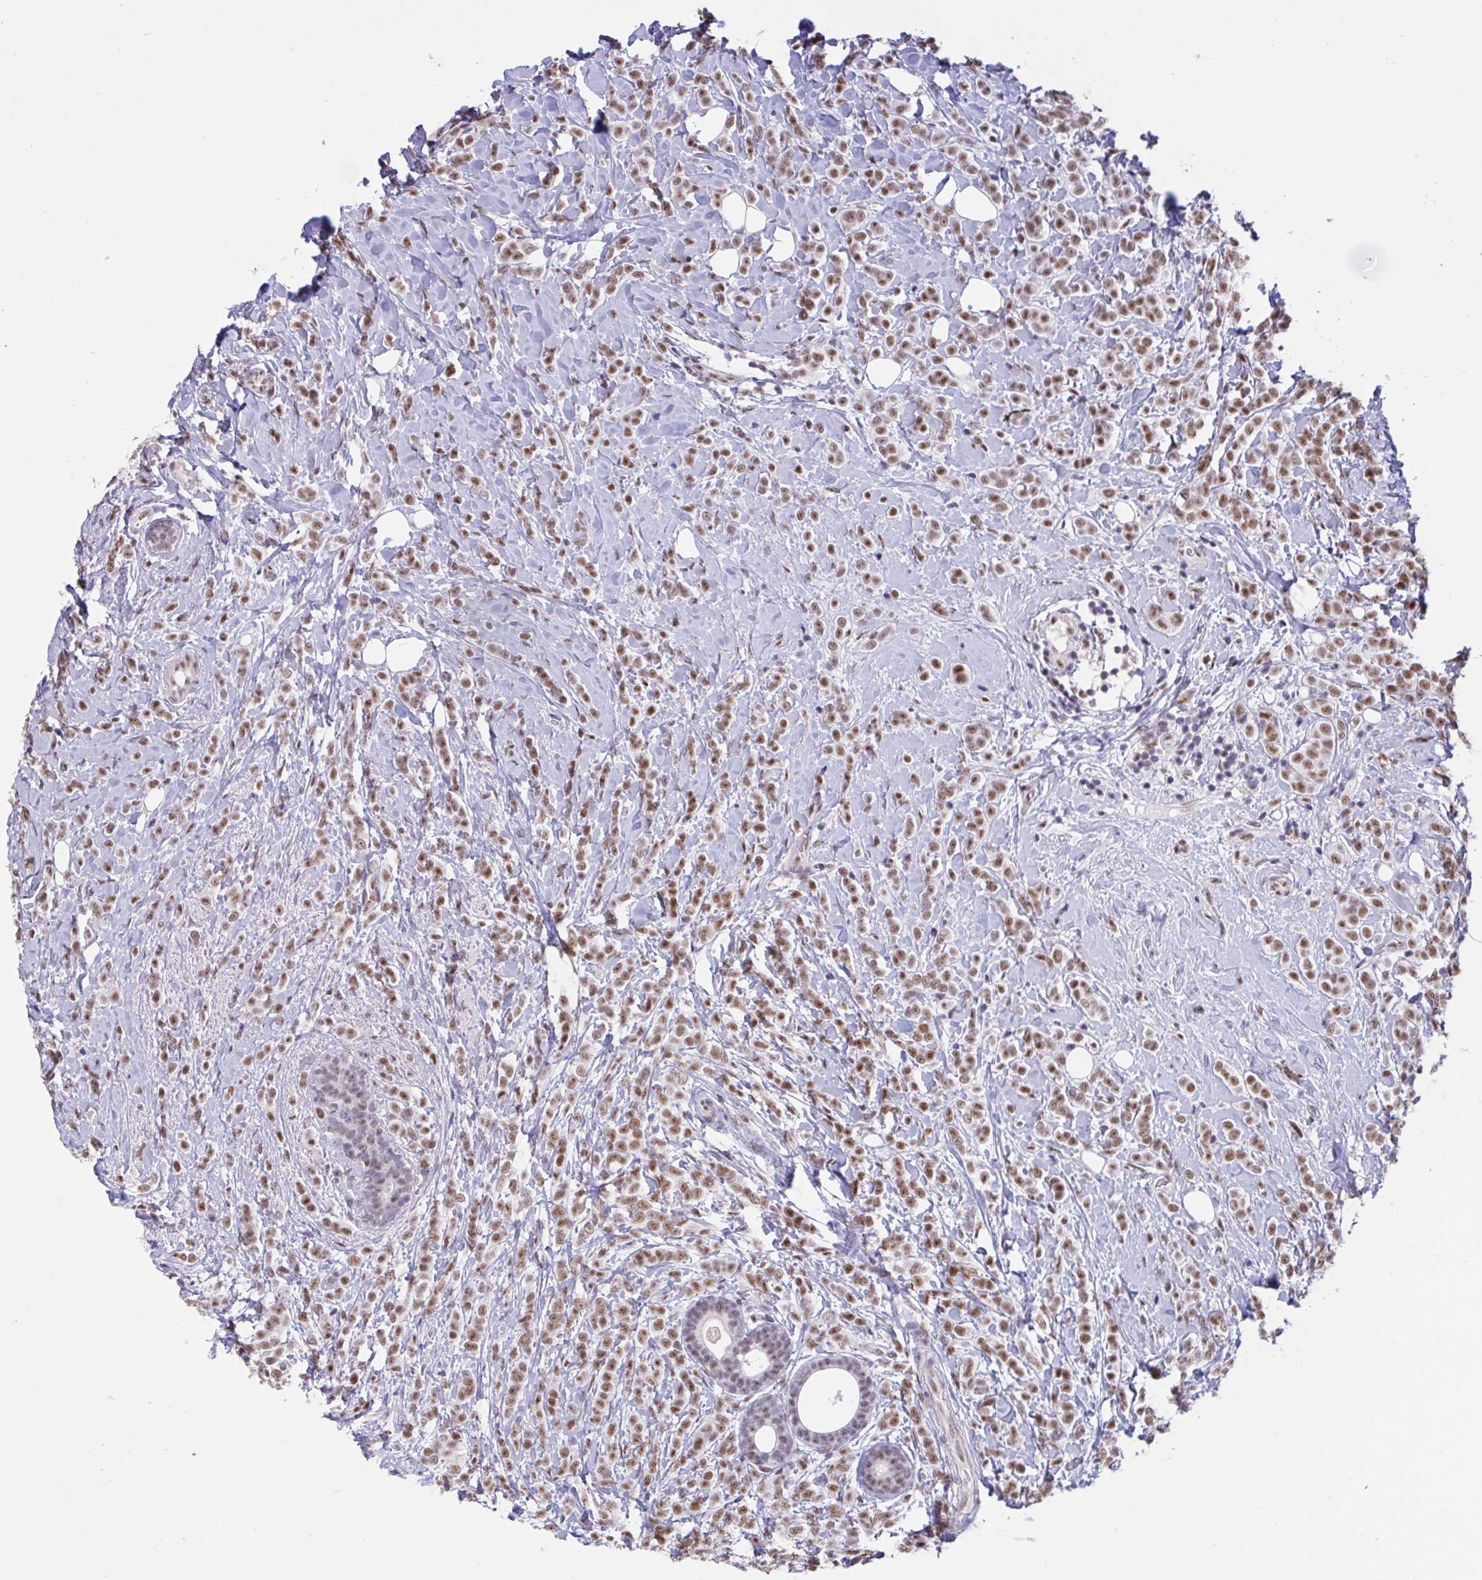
{"staining": {"intensity": "moderate", "quantity": ">75%", "location": "nuclear"}, "tissue": "breast cancer", "cell_type": "Tumor cells", "image_type": "cancer", "snomed": [{"axis": "morphology", "description": "Lobular carcinoma"}, {"axis": "topography", "description": "Breast"}], "caption": "A brown stain labels moderate nuclear staining of a protein in human breast lobular carcinoma tumor cells.", "gene": "DDX39A", "patient": {"sex": "female", "age": 49}}